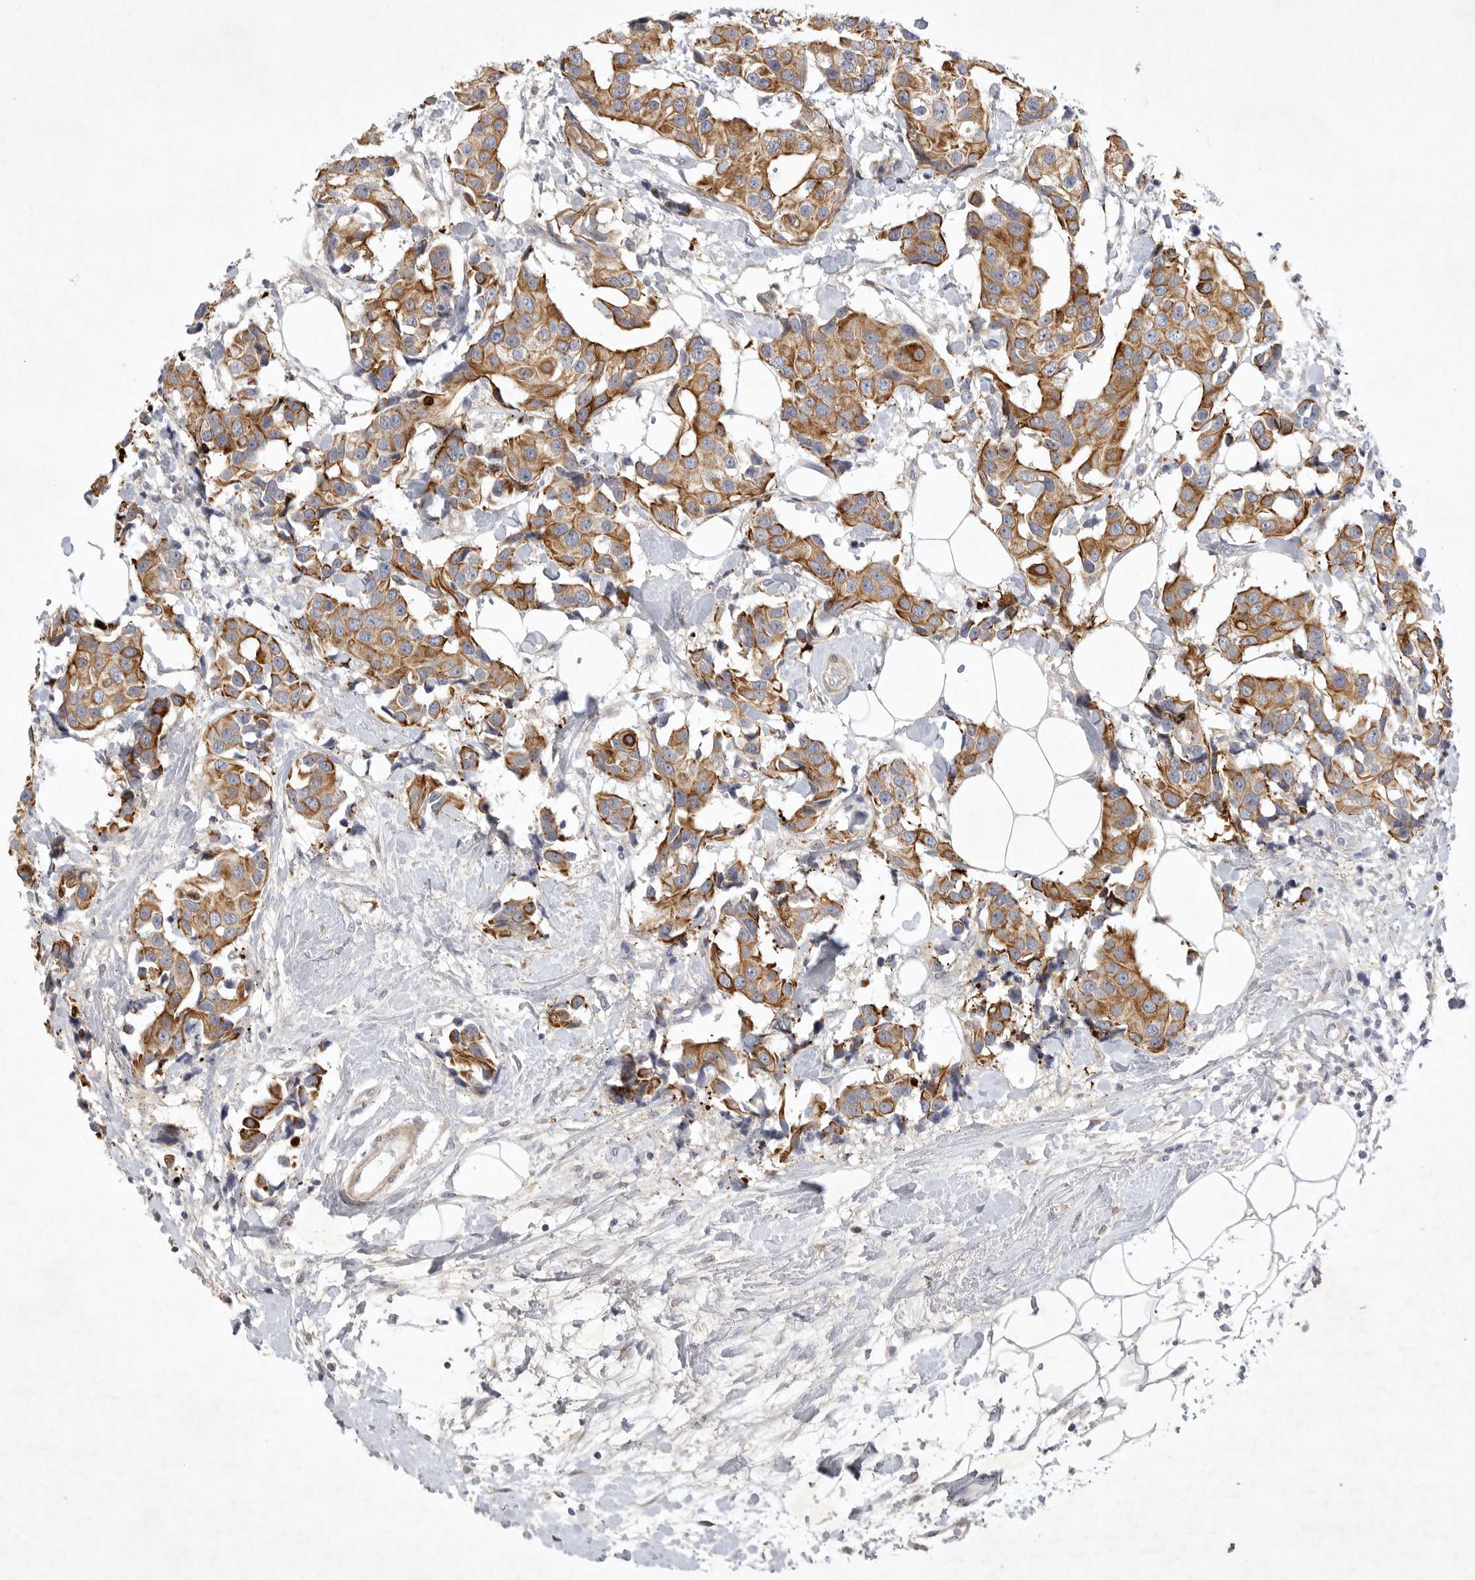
{"staining": {"intensity": "strong", "quantity": ">75%", "location": "cytoplasmic/membranous"}, "tissue": "breast cancer", "cell_type": "Tumor cells", "image_type": "cancer", "snomed": [{"axis": "morphology", "description": "Normal tissue, NOS"}, {"axis": "morphology", "description": "Duct carcinoma"}, {"axis": "topography", "description": "Breast"}], "caption": "The histopathology image shows a brown stain indicating the presence of a protein in the cytoplasmic/membranous of tumor cells in breast infiltrating ductal carcinoma. The staining was performed using DAB, with brown indicating positive protein expression. Nuclei are stained blue with hematoxylin.", "gene": "BZW2", "patient": {"sex": "female", "age": 39}}